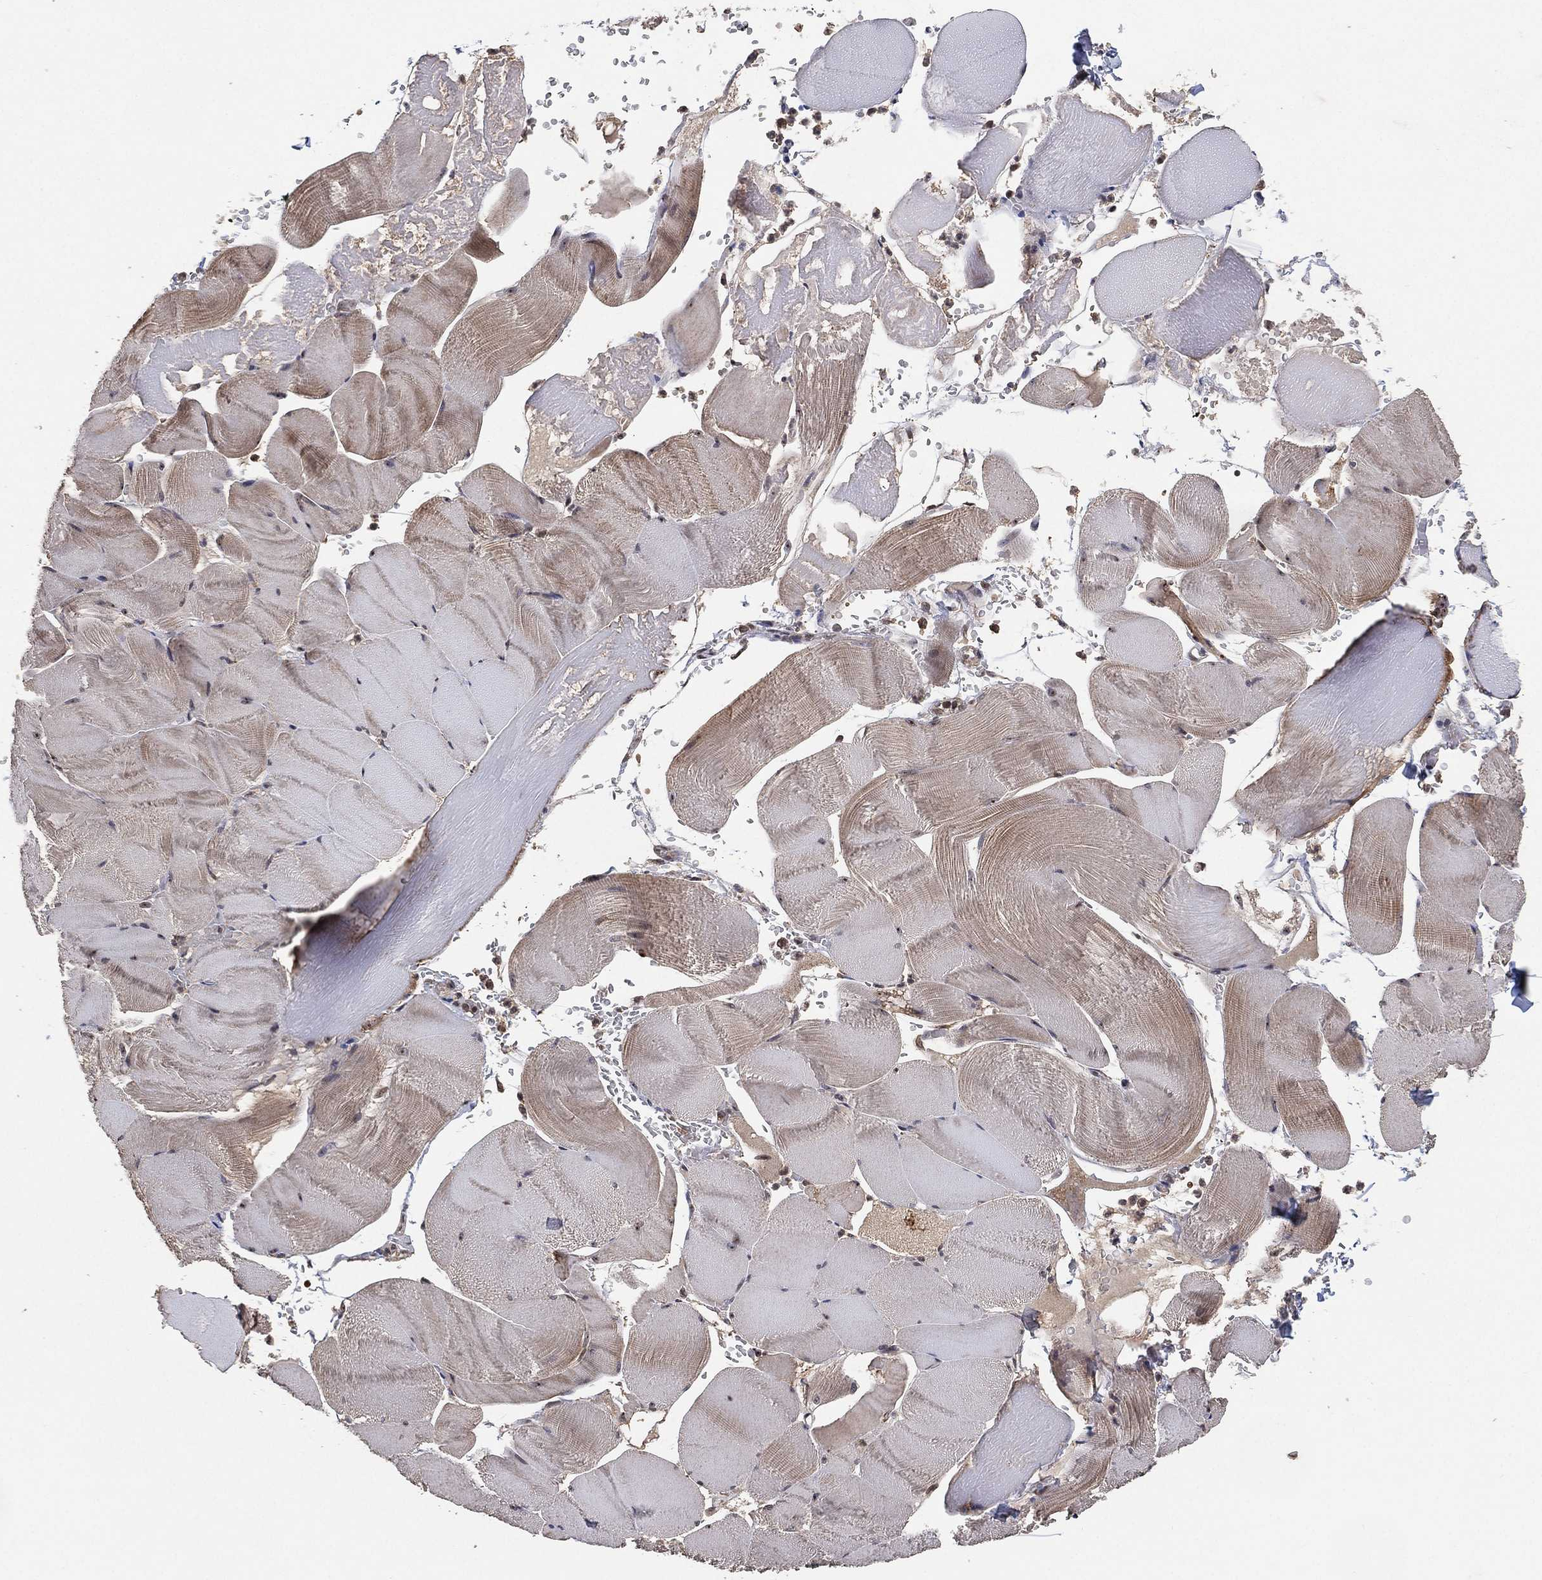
{"staining": {"intensity": "weak", "quantity": "25%-75%", "location": "cytoplasmic/membranous"}, "tissue": "skeletal muscle", "cell_type": "Myocytes", "image_type": "normal", "snomed": [{"axis": "morphology", "description": "Normal tissue, NOS"}, {"axis": "topography", "description": "Skeletal muscle"}], "caption": "Weak cytoplasmic/membranous positivity for a protein is seen in about 25%-75% of myocytes of benign skeletal muscle using IHC.", "gene": "NELFCD", "patient": {"sex": "male", "age": 56}}